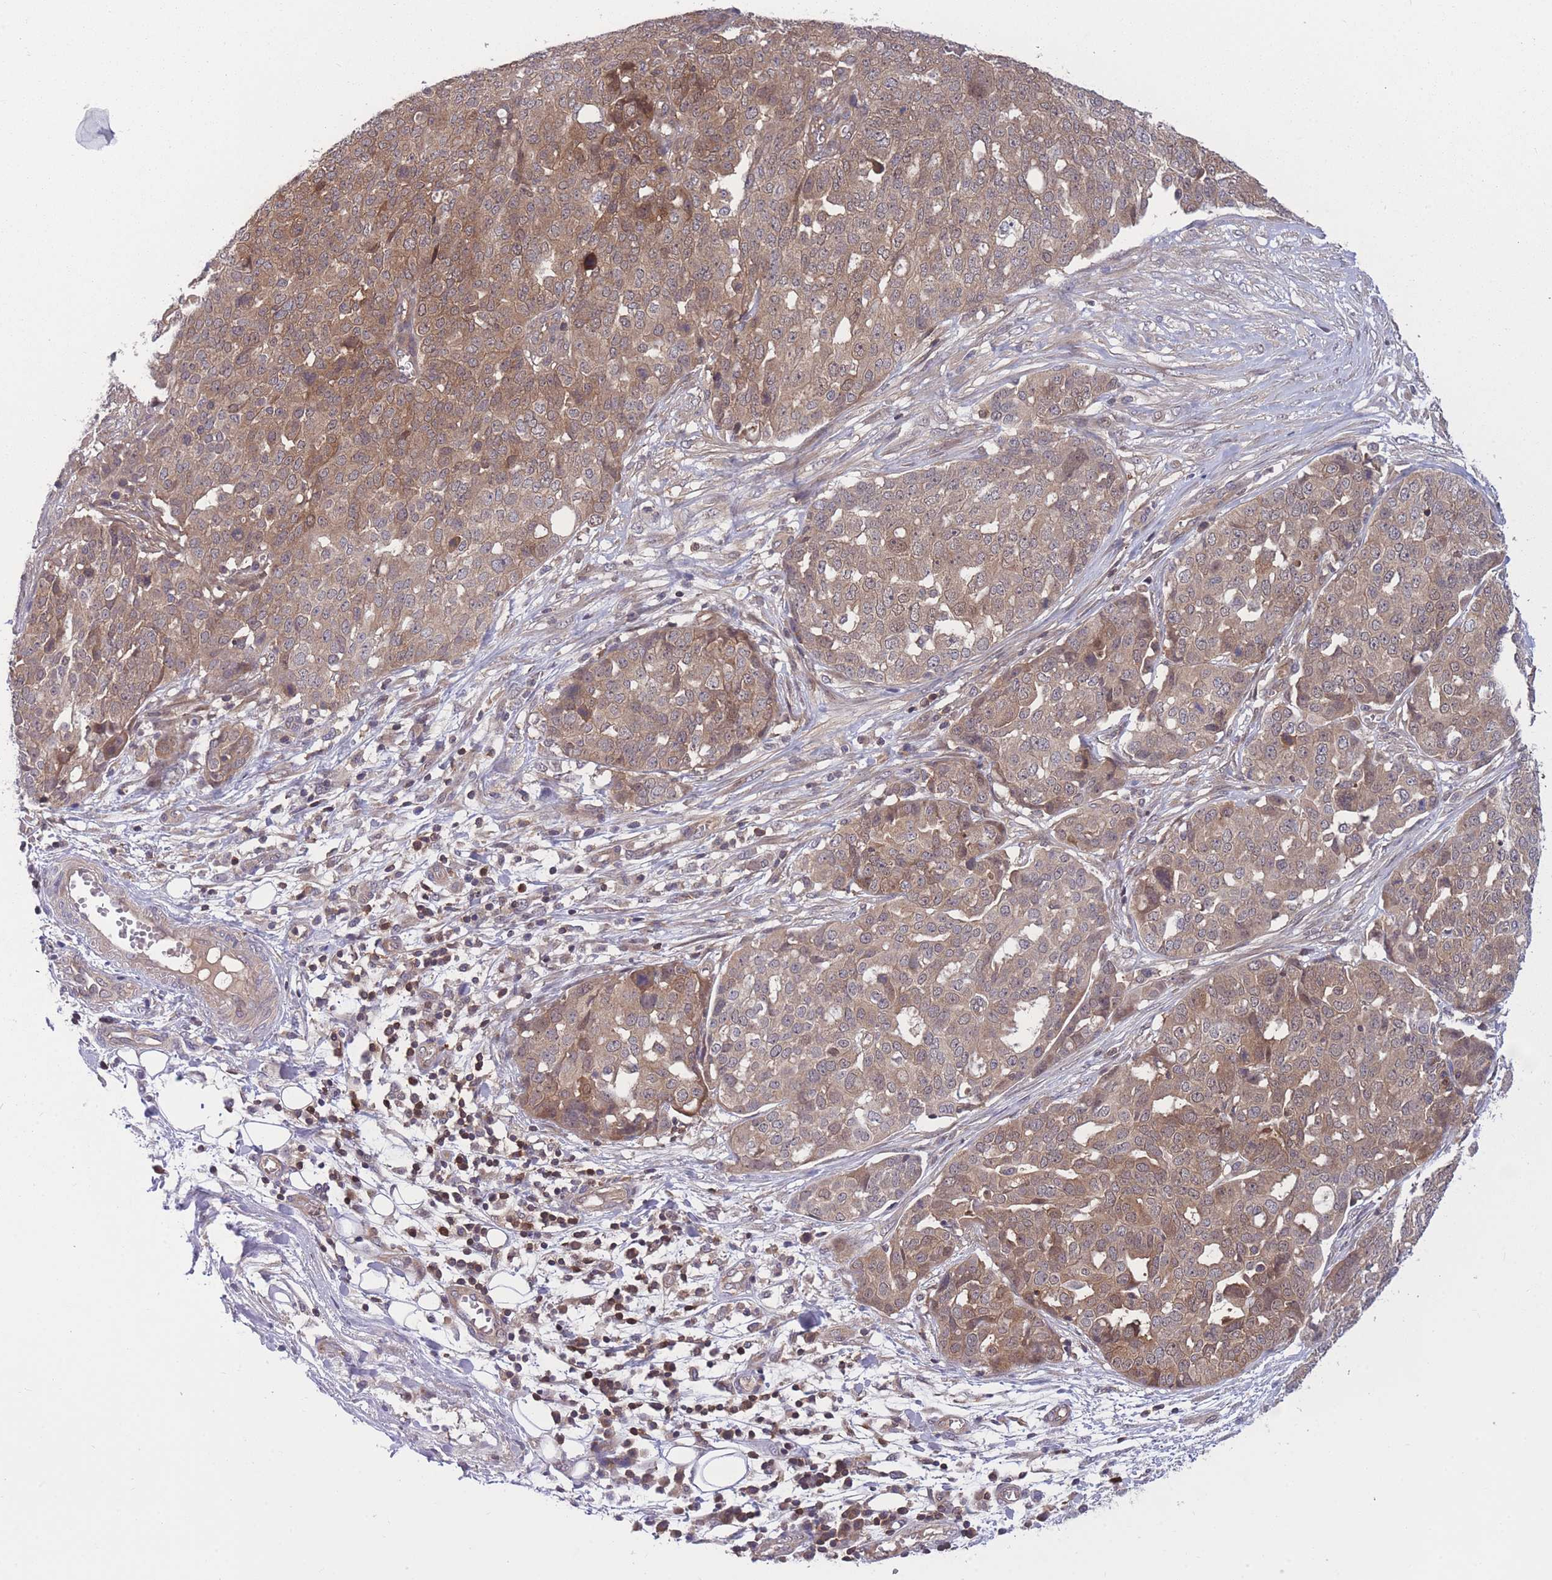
{"staining": {"intensity": "moderate", "quantity": ">75%", "location": "cytoplasmic/membranous"}, "tissue": "ovarian cancer", "cell_type": "Tumor cells", "image_type": "cancer", "snomed": [{"axis": "morphology", "description": "Cystadenocarcinoma, serous, NOS"}, {"axis": "topography", "description": "Soft tissue"}, {"axis": "topography", "description": "Ovary"}], "caption": "A photomicrograph showing moderate cytoplasmic/membranous positivity in approximately >75% of tumor cells in ovarian cancer, as visualized by brown immunohistochemical staining.", "gene": "UBE2N", "patient": {"sex": "female", "age": 57}}